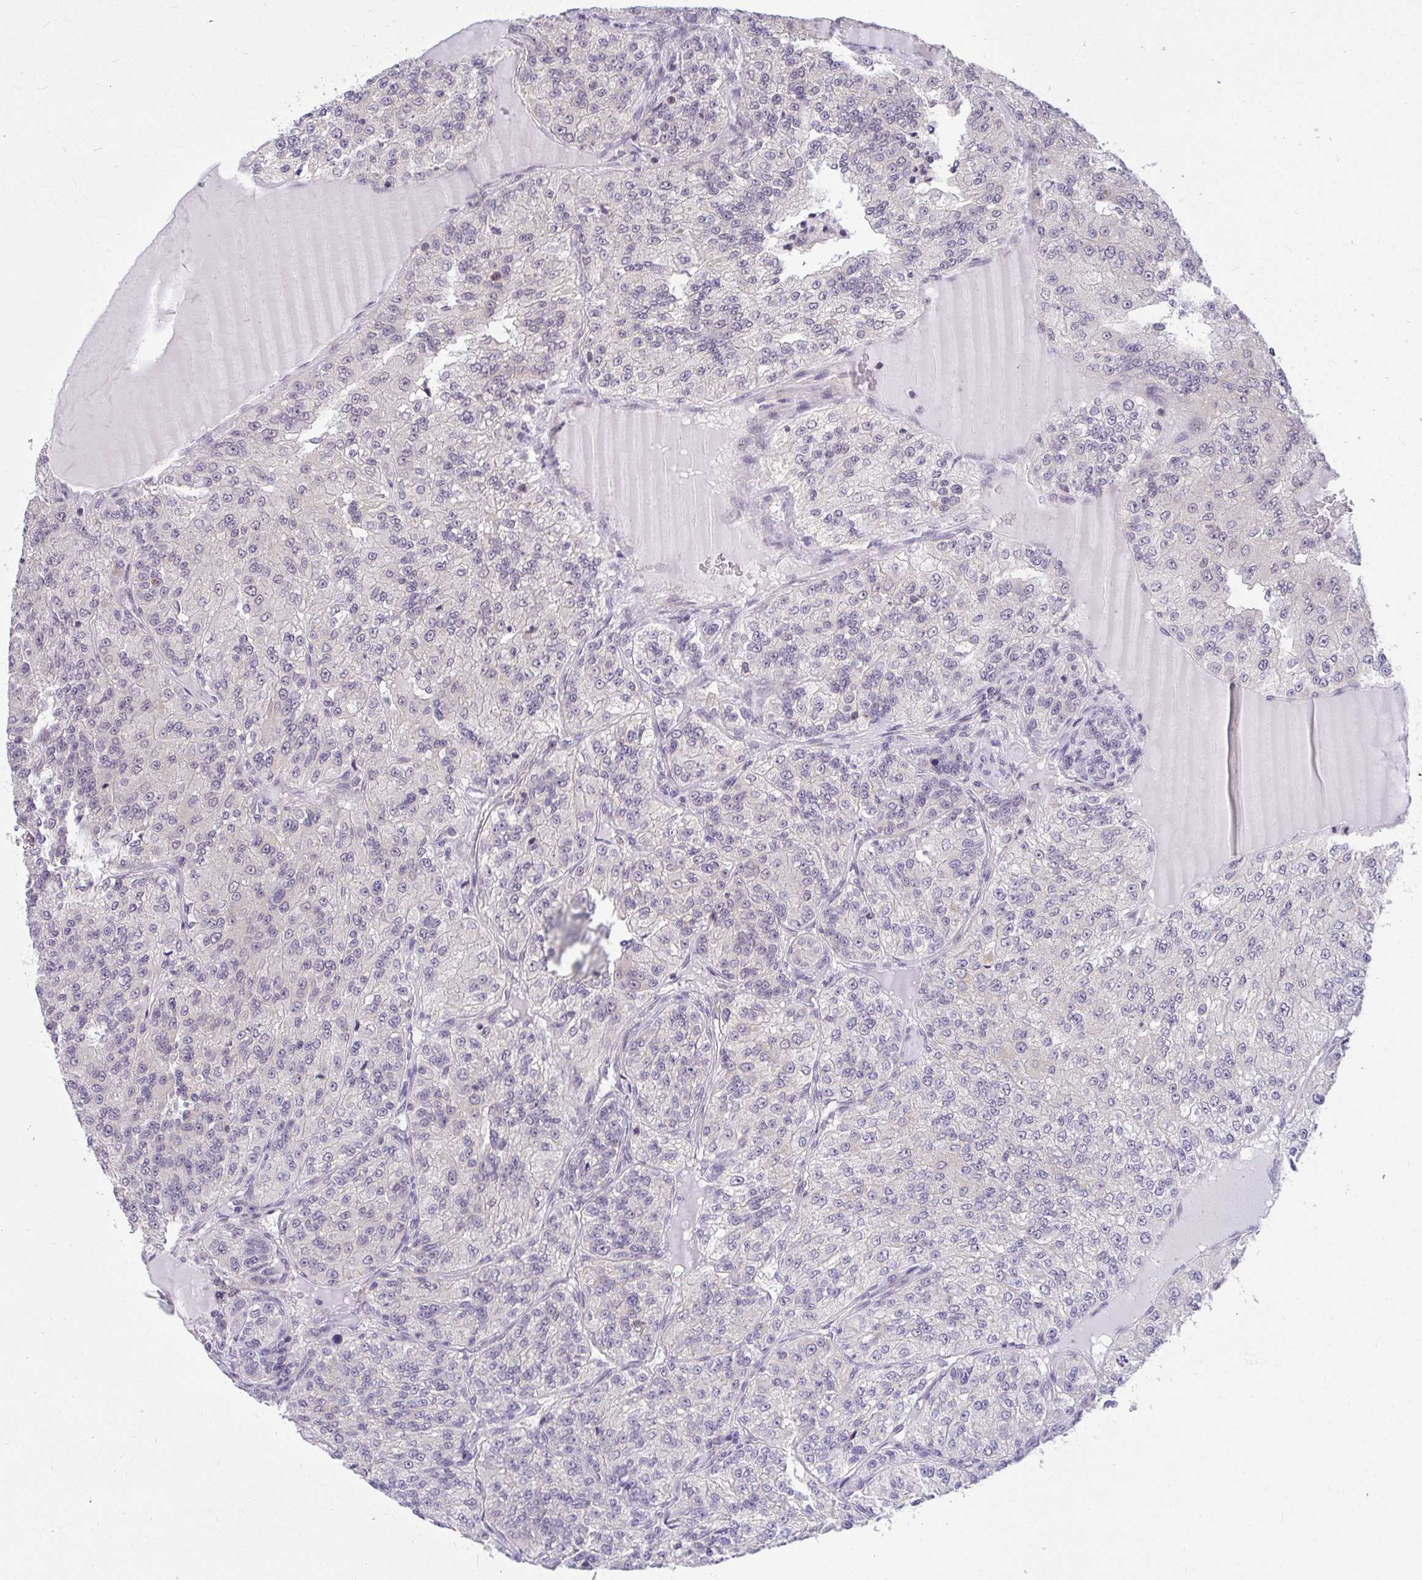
{"staining": {"intensity": "negative", "quantity": "none", "location": "none"}, "tissue": "renal cancer", "cell_type": "Tumor cells", "image_type": "cancer", "snomed": [{"axis": "morphology", "description": "Adenocarcinoma, NOS"}, {"axis": "topography", "description": "Kidney"}], "caption": "DAB (3,3'-diaminobenzidine) immunohistochemical staining of adenocarcinoma (renal) exhibits no significant positivity in tumor cells. (Brightfield microscopy of DAB (3,3'-diaminobenzidine) immunohistochemistry at high magnification).", "gene": "PPP1CA", "patient": {"sex": "female", "age": 63}}